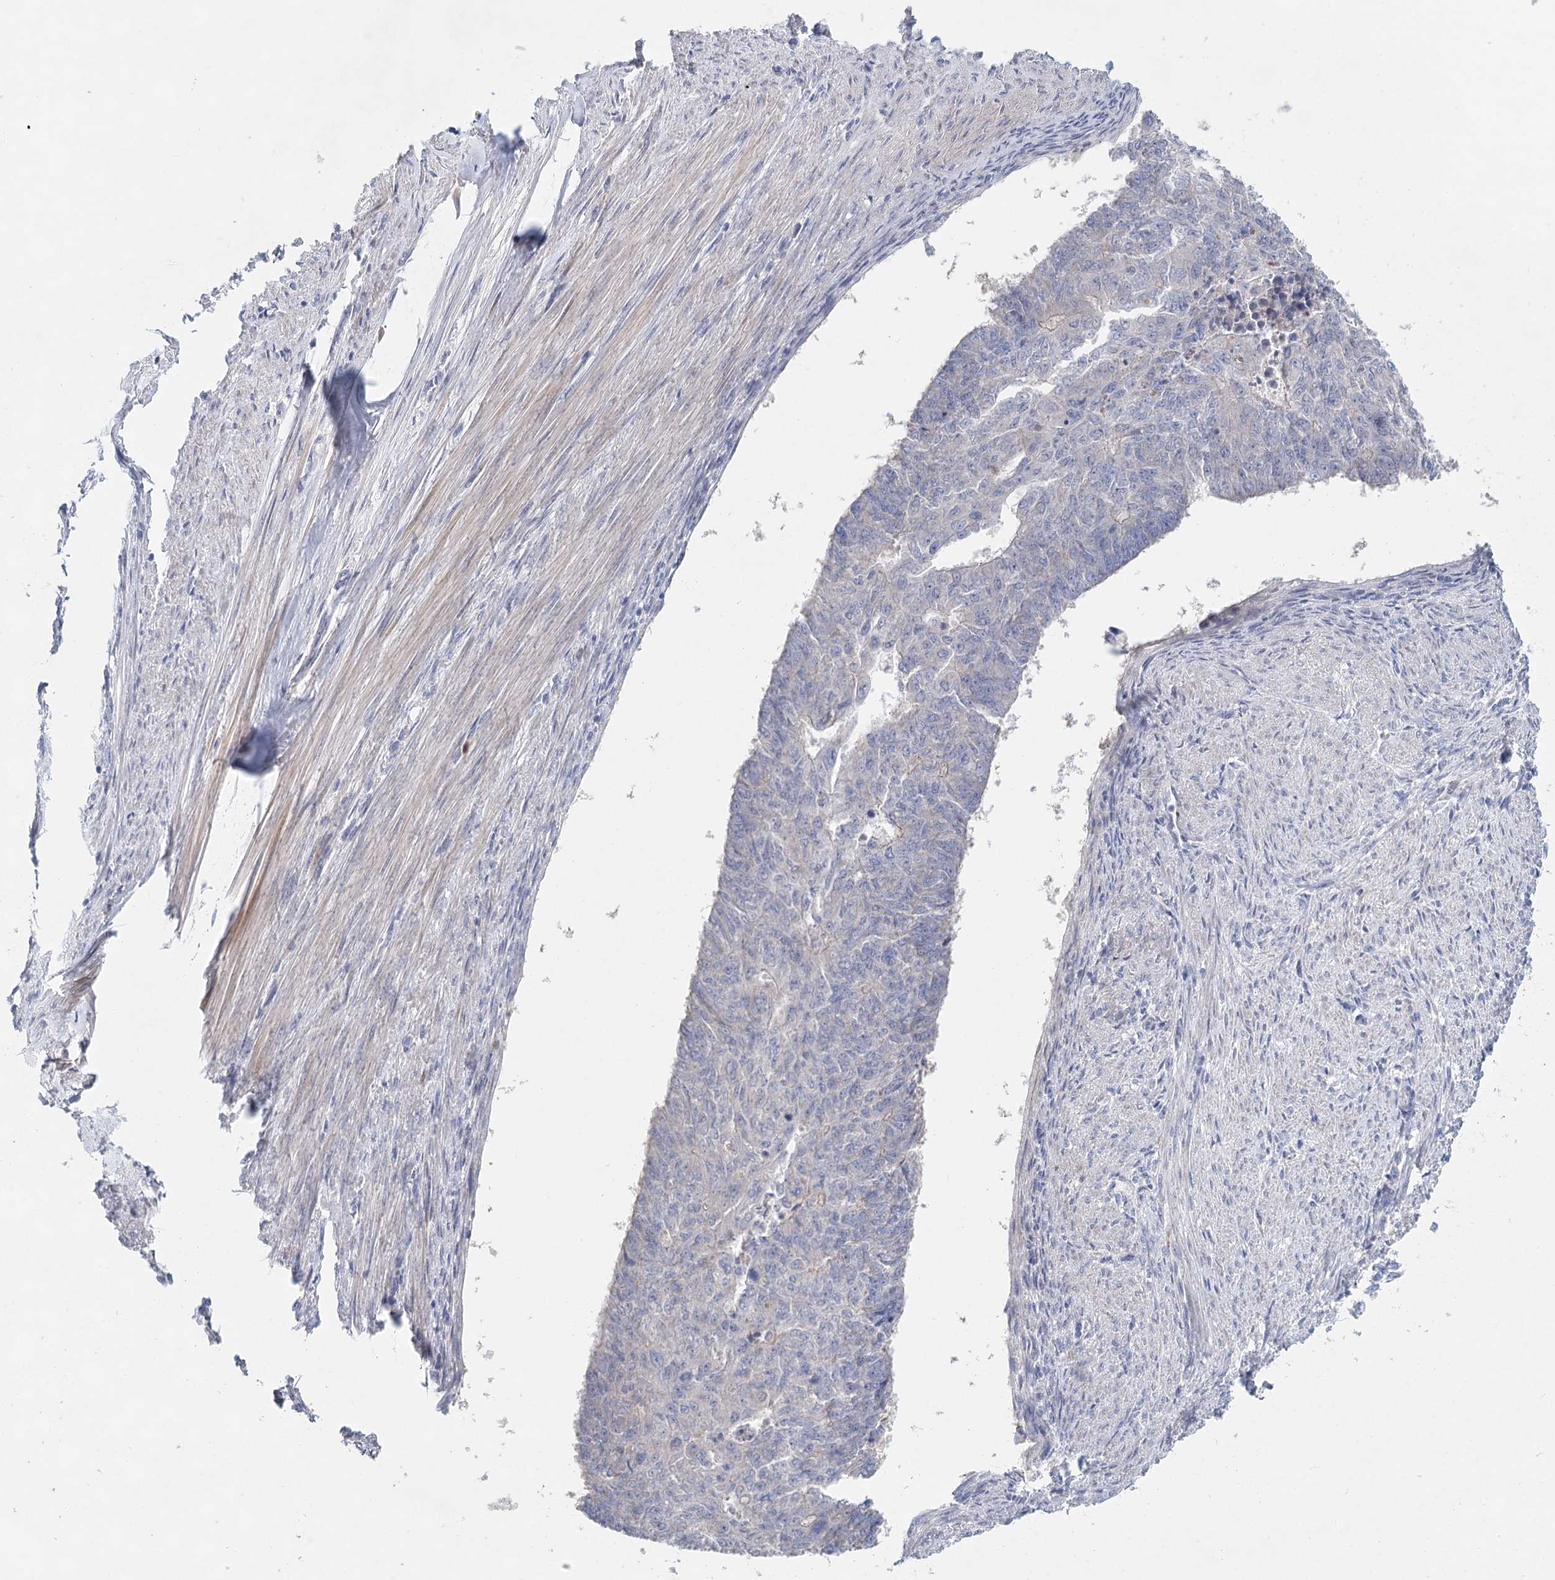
{"staining": {"intensity": "negative", "quantity": "none", "location": "none"}, "tissue": "endometrial cancer", "cell_type": "Tumor cells", "image_type": "cancer", "snomed": [{"axis": "morphology", "description": "Adenocarcinoma, NOS"}, {"axis": "topography", "description": "Endometrium"}], "caption": "Endometrial cancer was stained to show a protein in brown. There is no significant staining in tumor cells.", "gene": "MYL6B", "patient": {"sex": "female", "age": 32}}